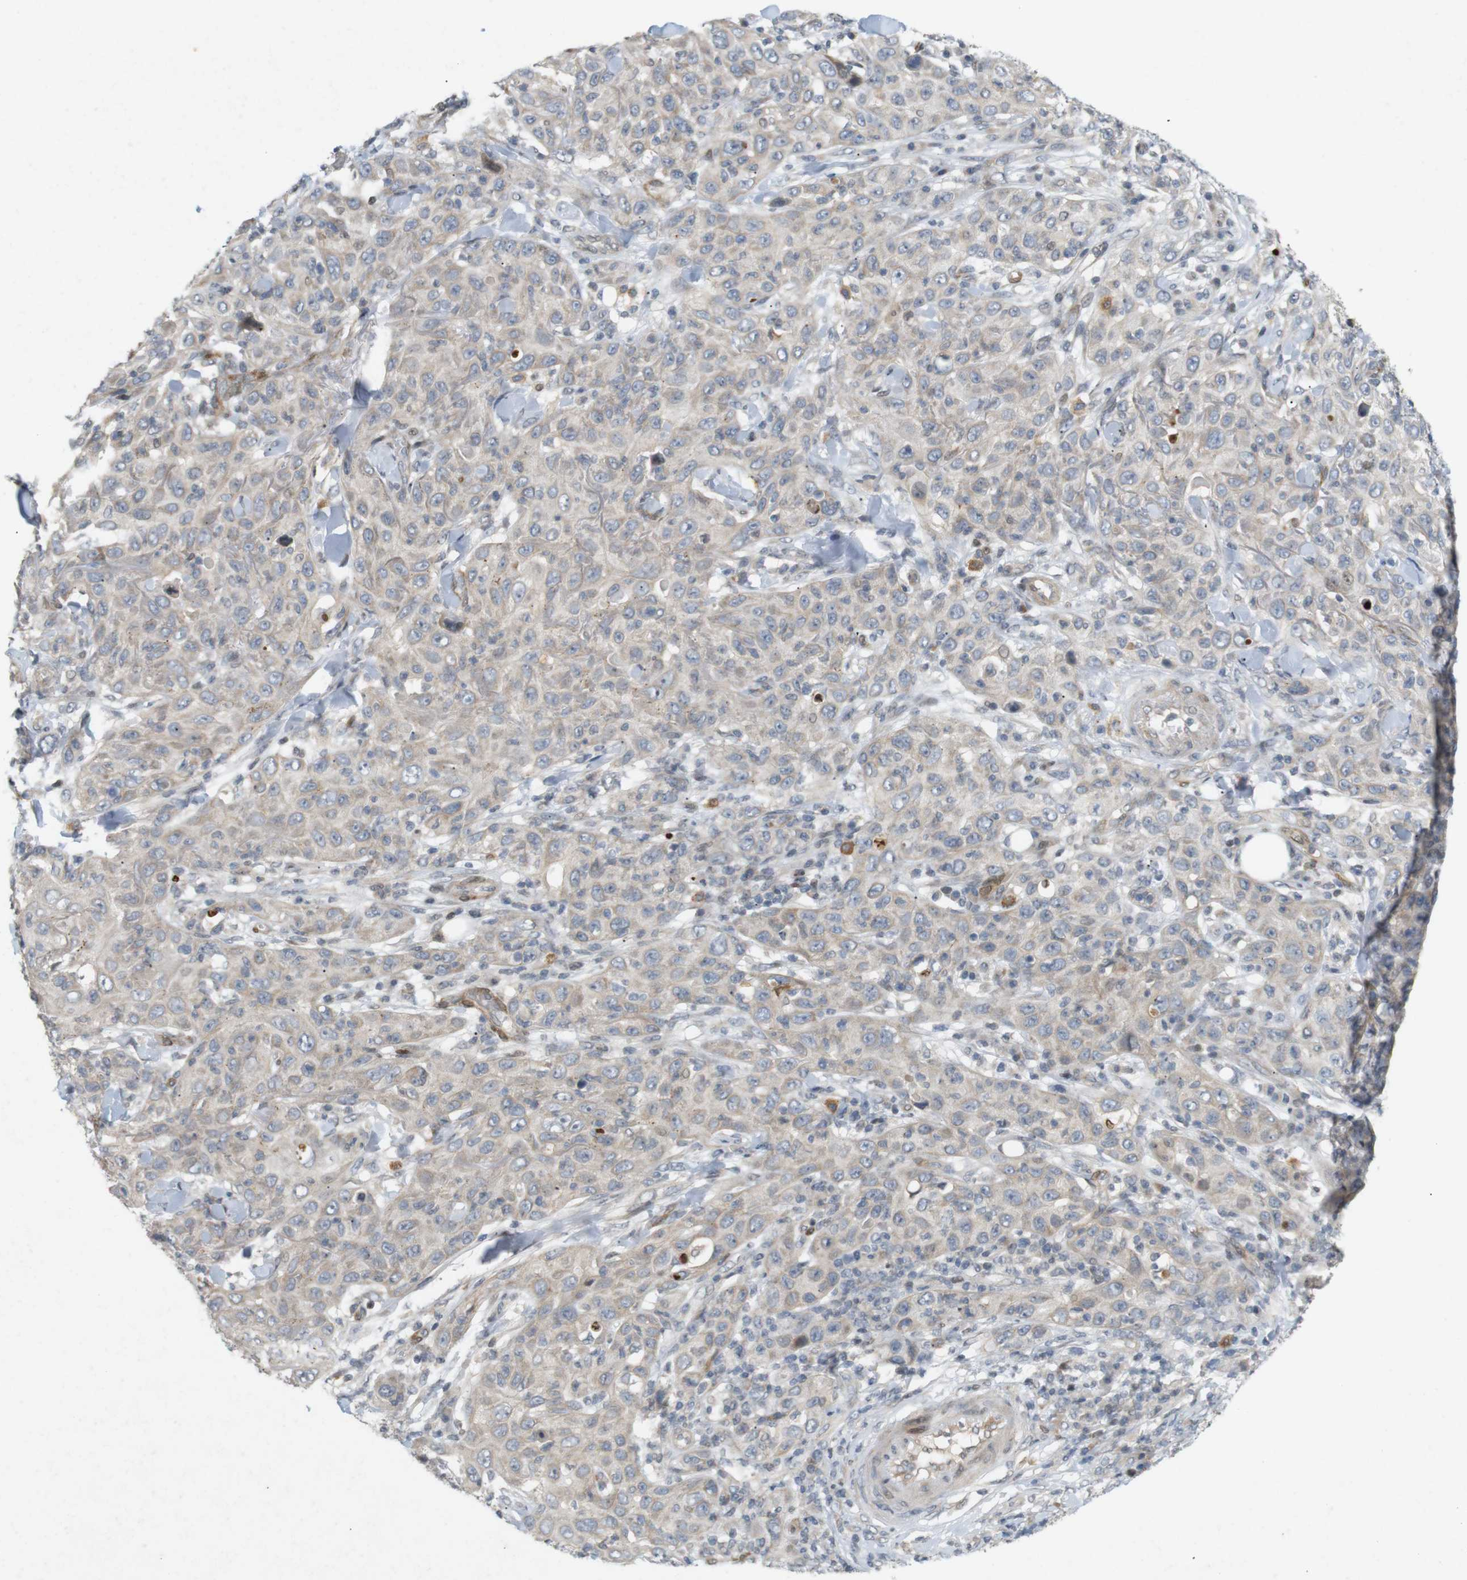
{"staining": {"intensity": "weak", "quantity": ">75%", "location": "cytoplasmic/membranous"}, "tissue": "skin cancer", "cell_type": "Tumor cells", "image_type": "cancer", "snomed": [{"axis": "morphology", "description": "Squamous cell carcinoma, NOS"}, {"axis": "topography", "description": "Skin"}], "caption": "IHC histopathology image of neoplastic tissue: skin squamous cell carcinoma stained using immunohistochemistry shows low levels of weak protein expression localized specifically in the cytoplasmic/membranous of tumor cells, appearing as a cytoplasmic/membranous brown color.", "gene": "PPP1R14A", "patient": {"sex": "female", "age": 88}}